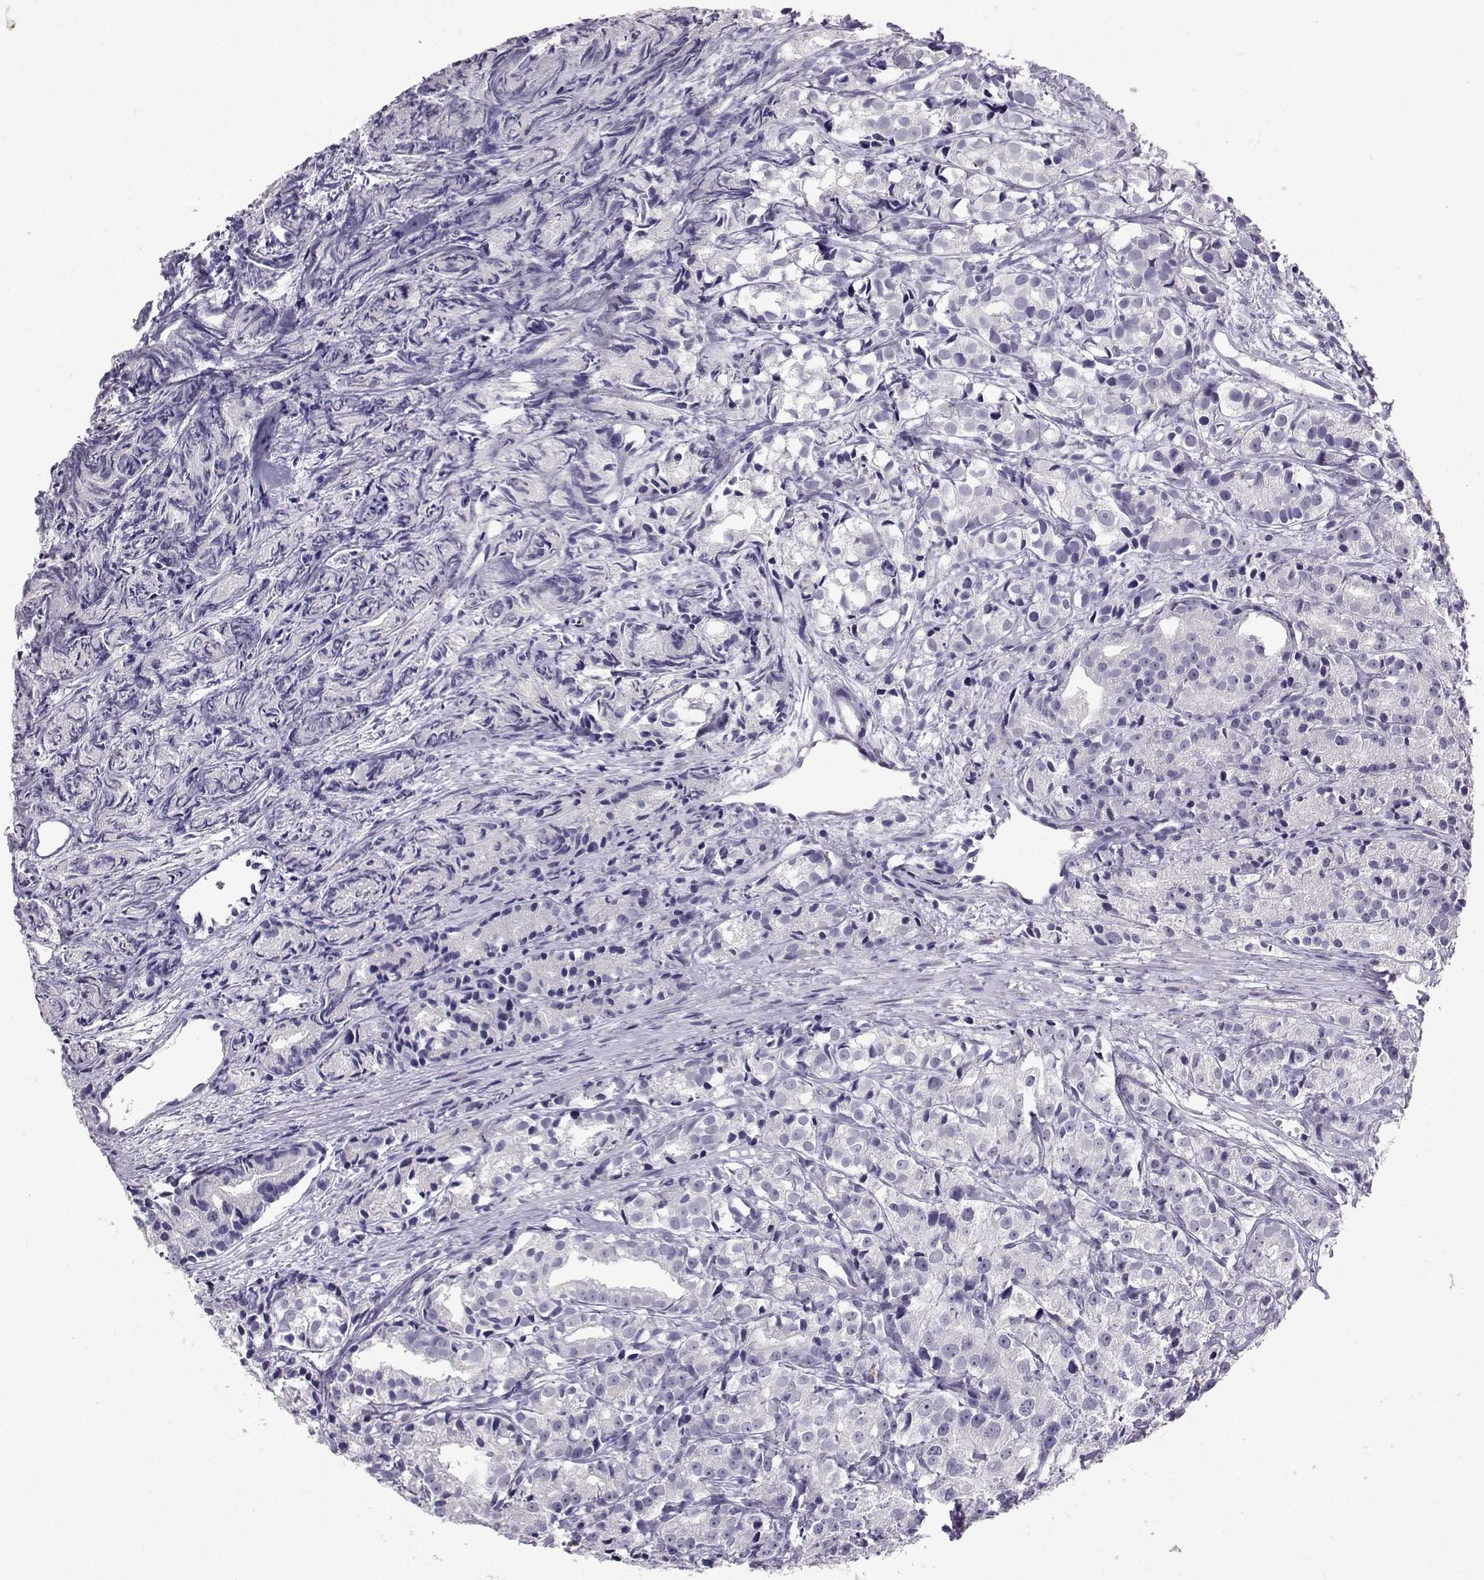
{"staining": {"intensity": "negative", "quantity": "none", "location": "none"}, "tissue": "prostate cancer", "cell_type": "Tumor cells", "image_type": "cancer", "snomed": [{"axis": "morphology", "description": "Adenocarcinoma, Medium grade"}, {"axis": "topography", "description": "Prostate"}], "caption": "Protein analysis of prostate medium-grade adenocarcinoma demonstrates no significant positivity in tumor cells.", "gene": "TBR1", "patient": {"sex": "male", "age": 74}}